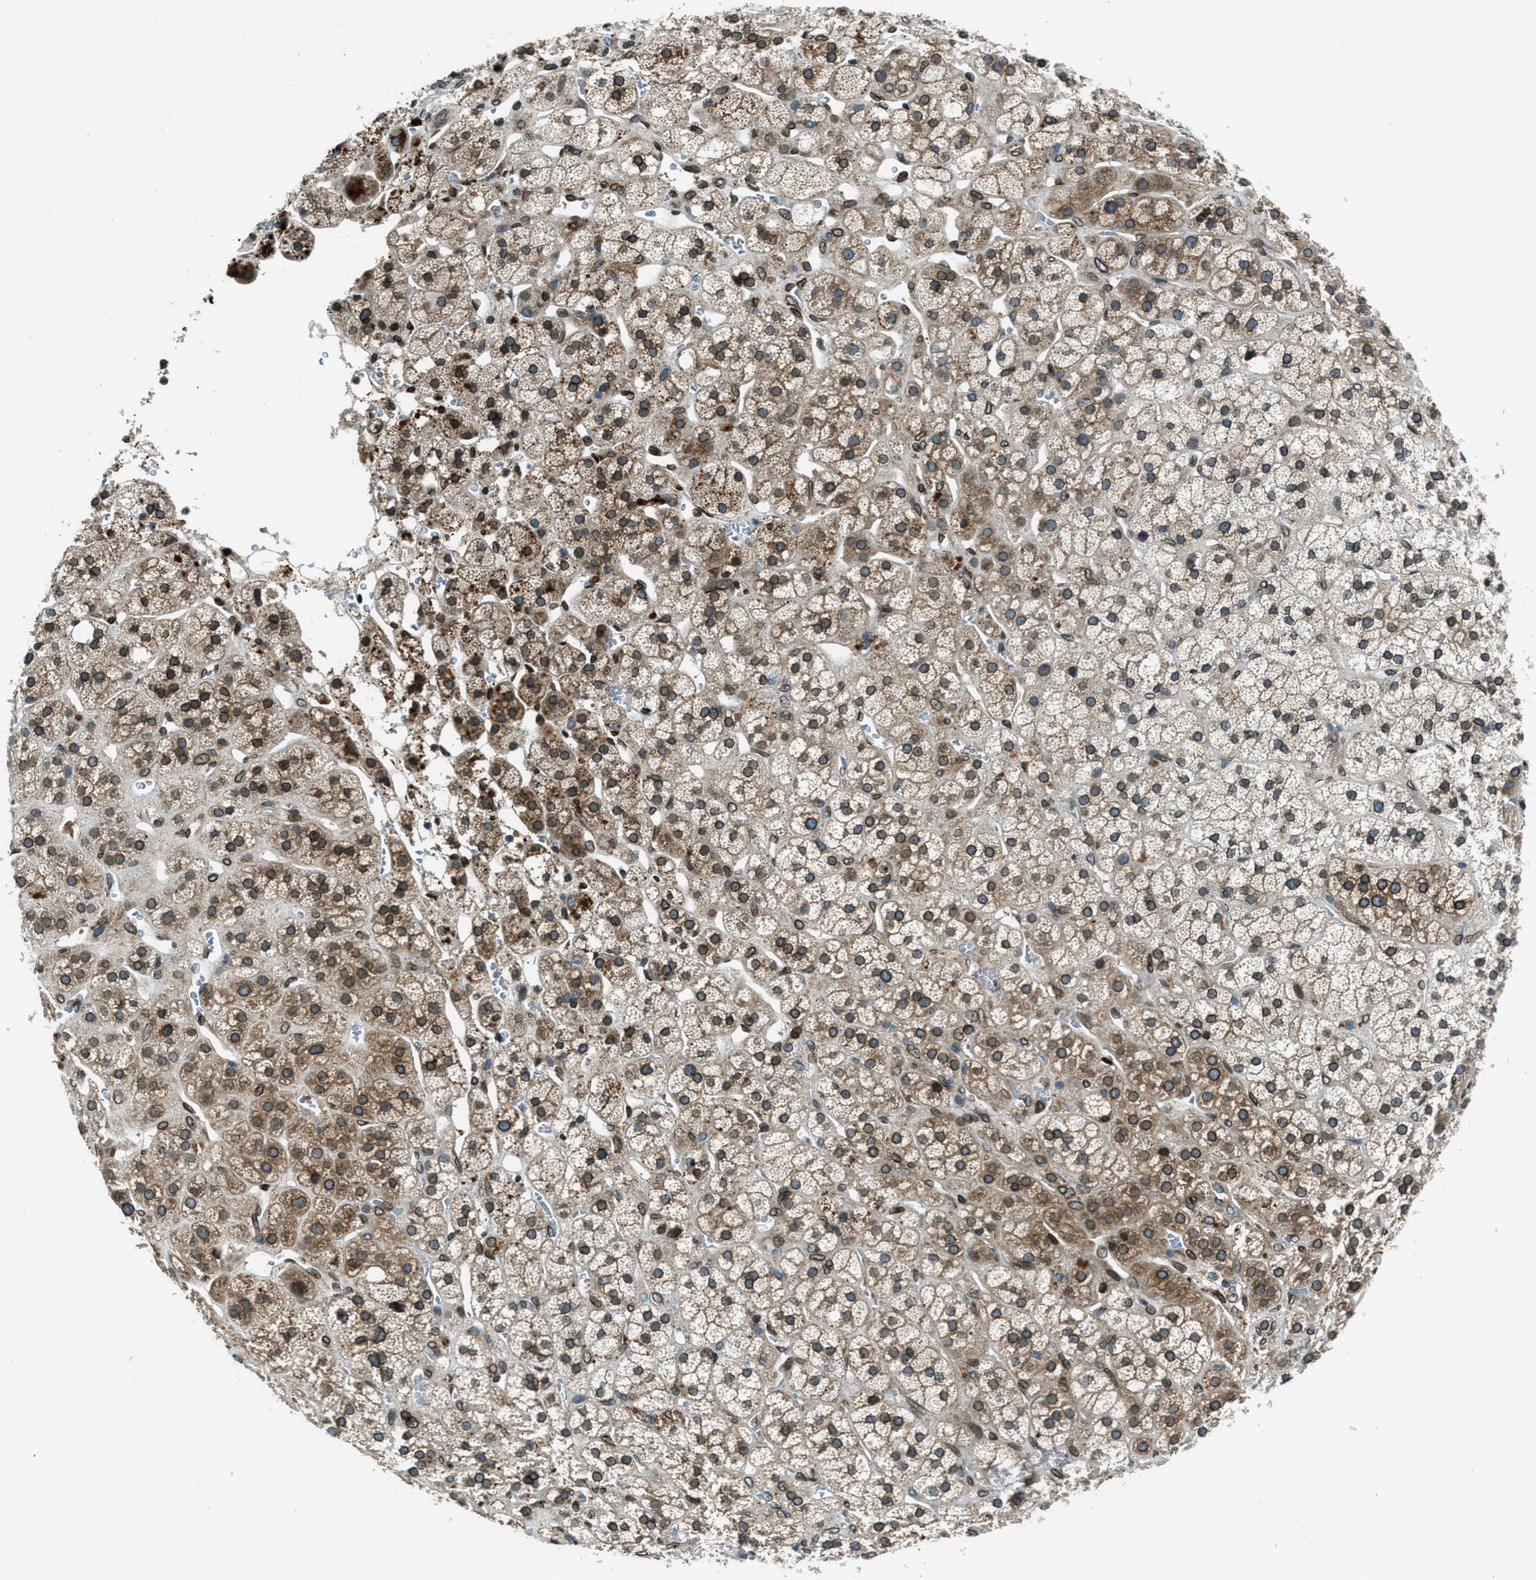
{"staining": {"intensity": "strong", "quantity": ">75%", "location": "cytoplasmic/membranous,nuclear"}, "tissue": "adrenal gland", "cell_type": "Glandular cells", "image_type": "normal", "snomed": [{"axis": "morphology", "description": "Normal tissue, NOS"}, {"axis": "topography", "description": "Adrenal gland"}], "caption": "A high amount of strong cytoplasmic/membranous,nuclear staining is present in about >75% of glandular cells in benign adrenal gland.", "gene": "LEMD2", "patient": {"sex": "male", "age": 56}}